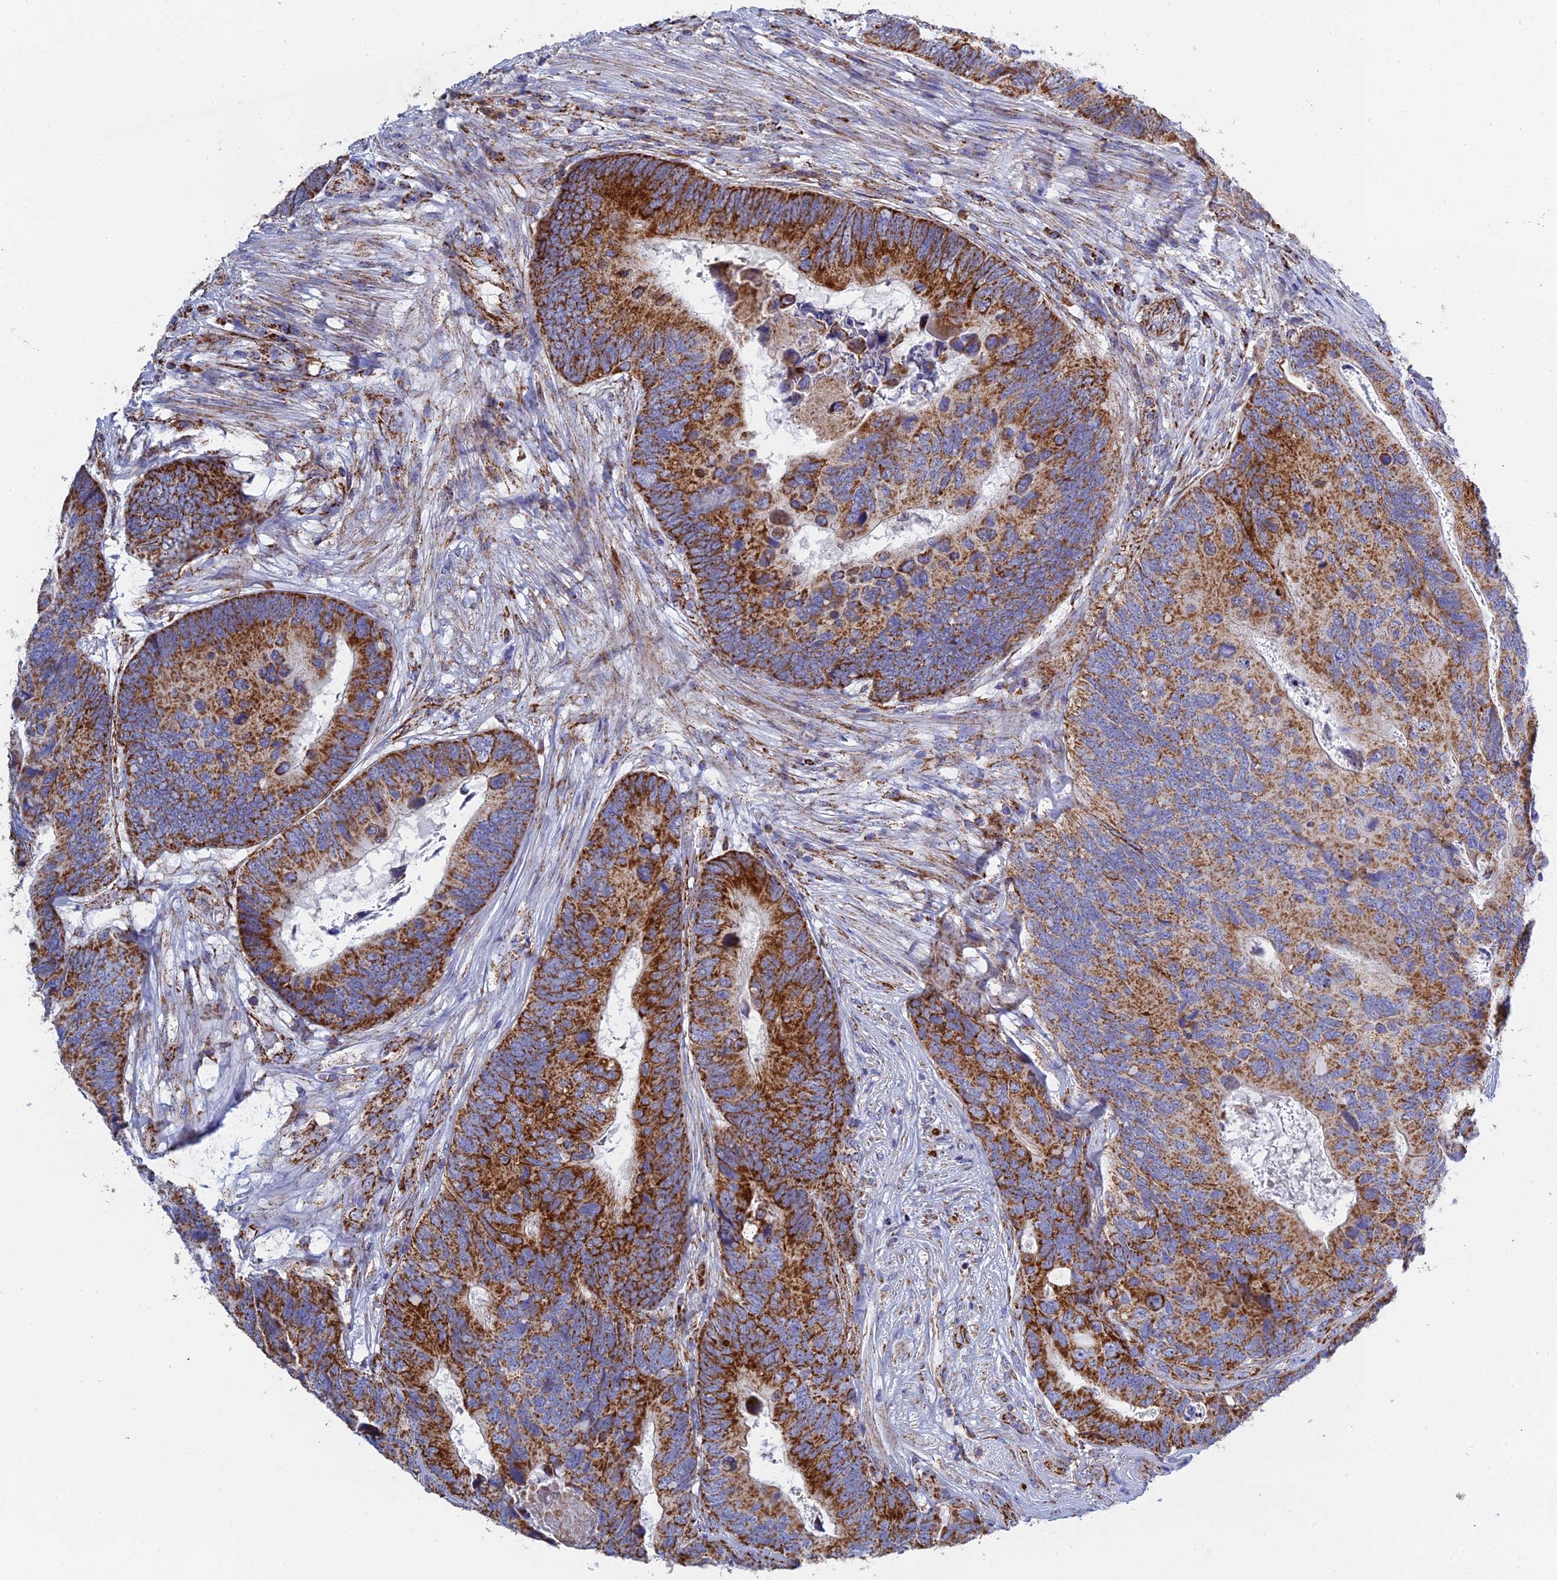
{"staining": {"intensity": "strong", "quantity": ">75%", "location": "cytoplasmic/membranous"}, "tissue": "colorectal cancer", "cell_type": "Tumor cells", "image_type": "cancer", "snomed": [{"axis": "morphology", "description": "Adenocarcinoma, NOS"}, {"axis": "topography", "description": "Colon"}], "caption": "IHC image of human colorectal cancer (adenocarcinoma) stained for a protein (brown), which exhibits high levels of strong cytoplasmic/membranous expression in approximately >75% of tumor cells.", "gene": "NDUFA5", "patient": {"sex": "female", "age": 67}}